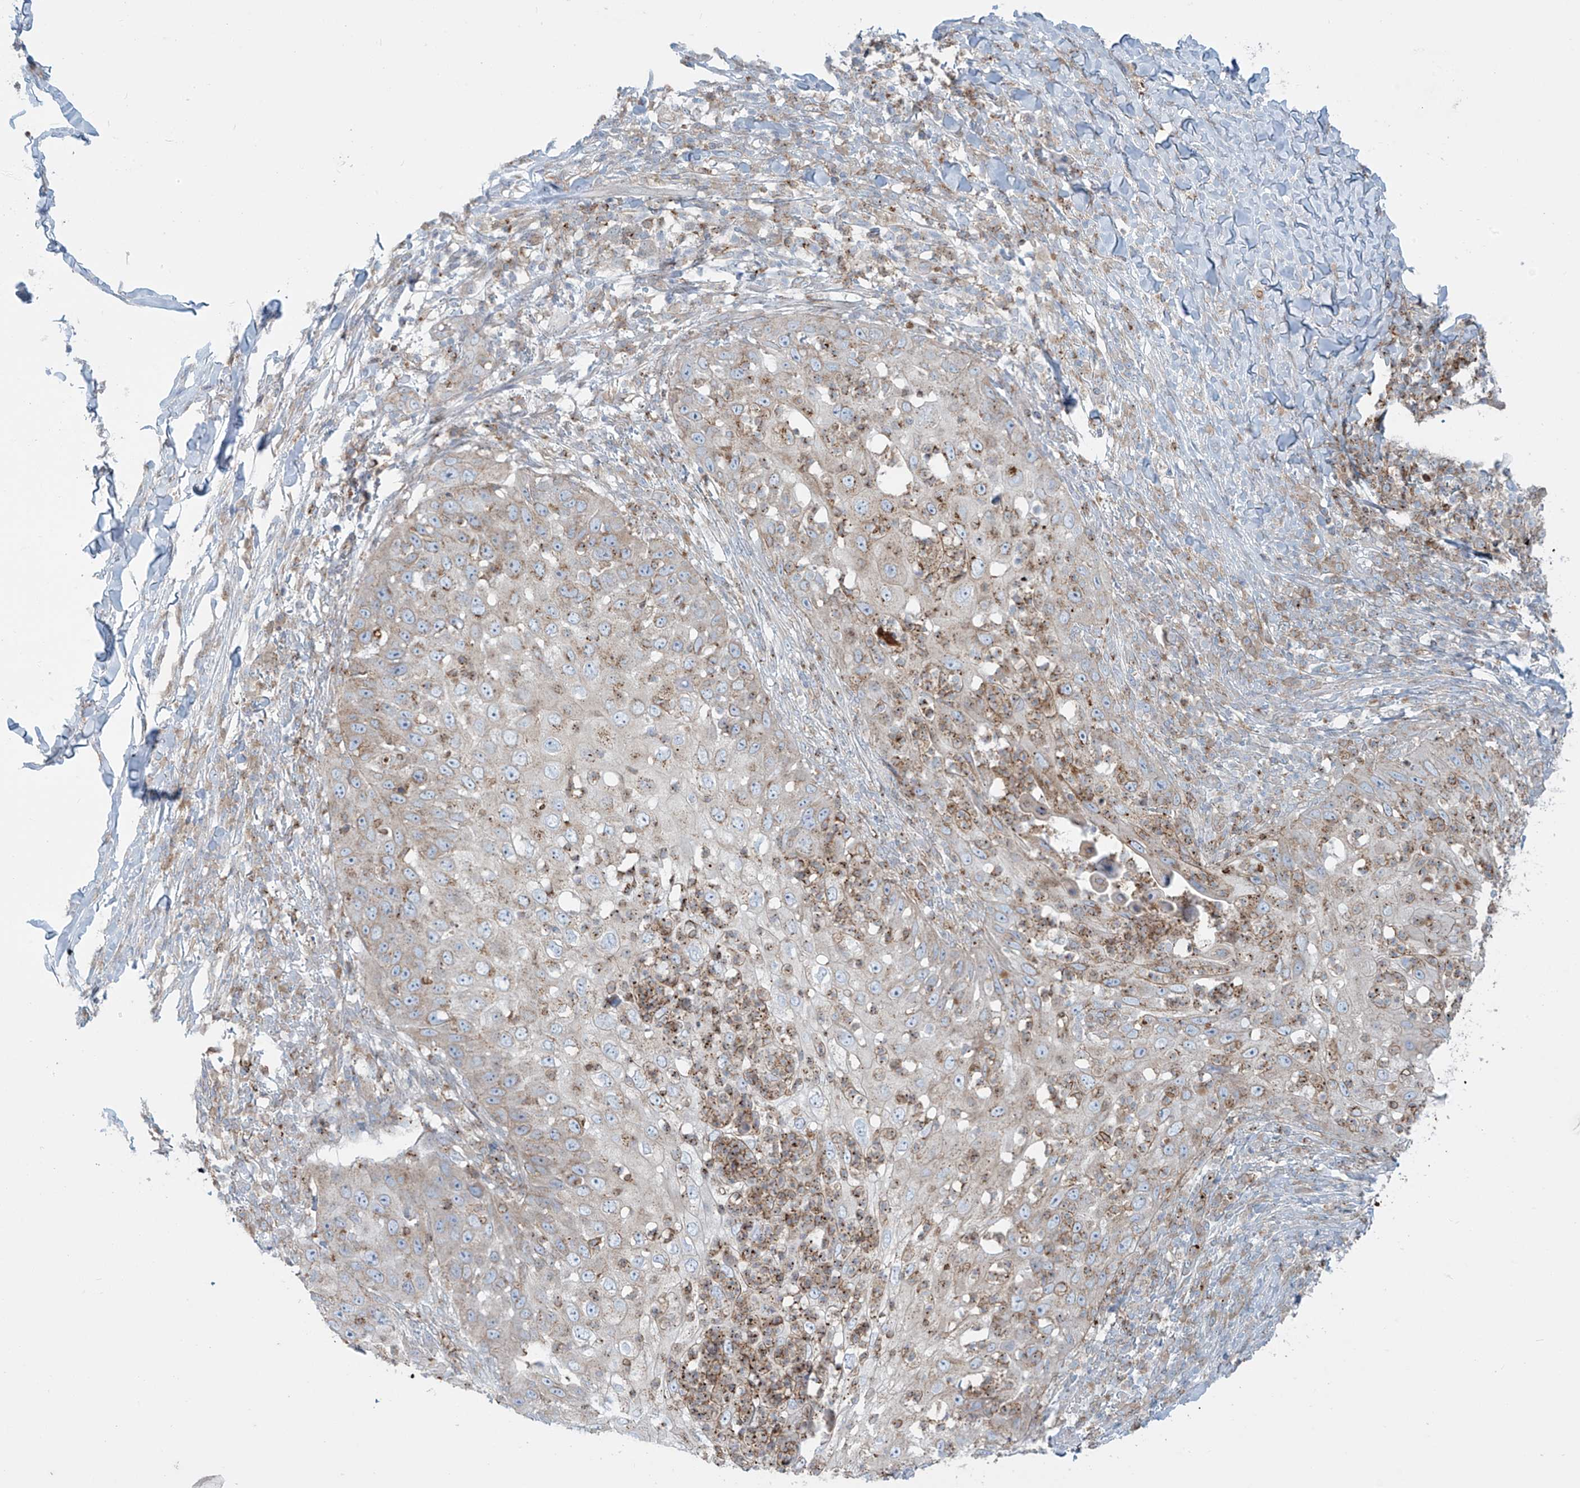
{"staining": {"intensity": "weak", "quantity": "<25%", "location": "cytoplasmic/membranous"}, "tissue": "skin cancer", "cell_type": "Tumor cells", "image_type": "cancer", "snomed": [{"axis": "morphology", "description": "Squamous cell carcinoma, NOS"}, {"axis": "topography", "description": "Skin"}], "caption": "Tumor cells show no significant expression in skin cancer.", "gene": "LZTS3", "patient": {"sex": "female", "age": 44}}